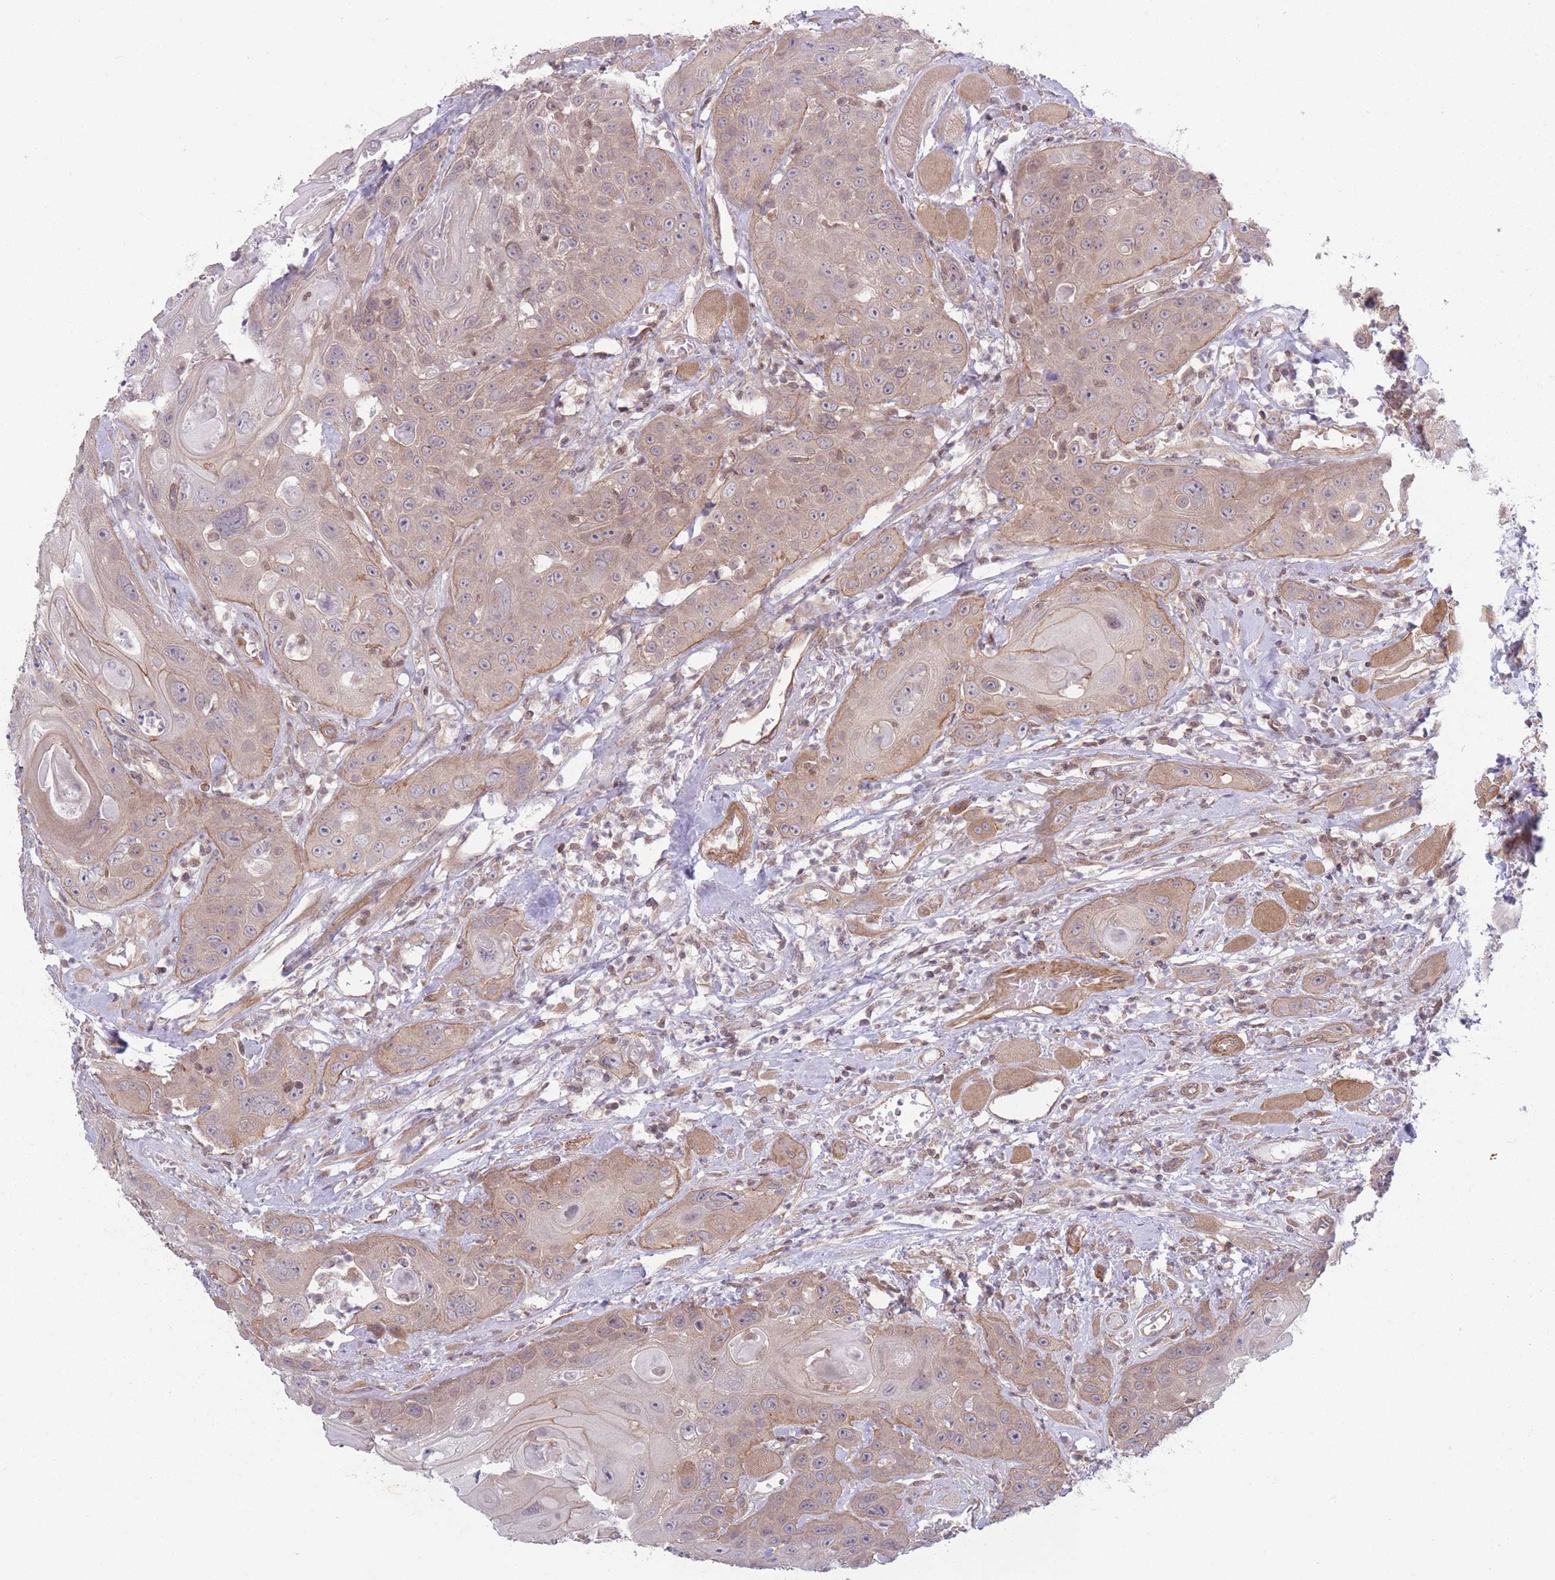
{"staining": {"intensity": "weak", "quantity": ">75%", "location": "cytoplasmic/membranous"}, "tissue": "head and neck cancer", "cell_type": "Tumor cells", "image_type": "cancer", "snomed": [{"axis": "morphology", "description": "Squamous cell carcinoma, NOS"}, {"axis": "topography", "description": "Head-Neck"}], "caption": "Approximately >75% of tumor cells in human squamous cell carcinoma (head and neck) demonstrate weak cytoplasmic/membranous protein positivity as visualized by brown immunohistochemical staining.", "gene": "VRK2", "patient": {"sex": "female", "age": 59}}